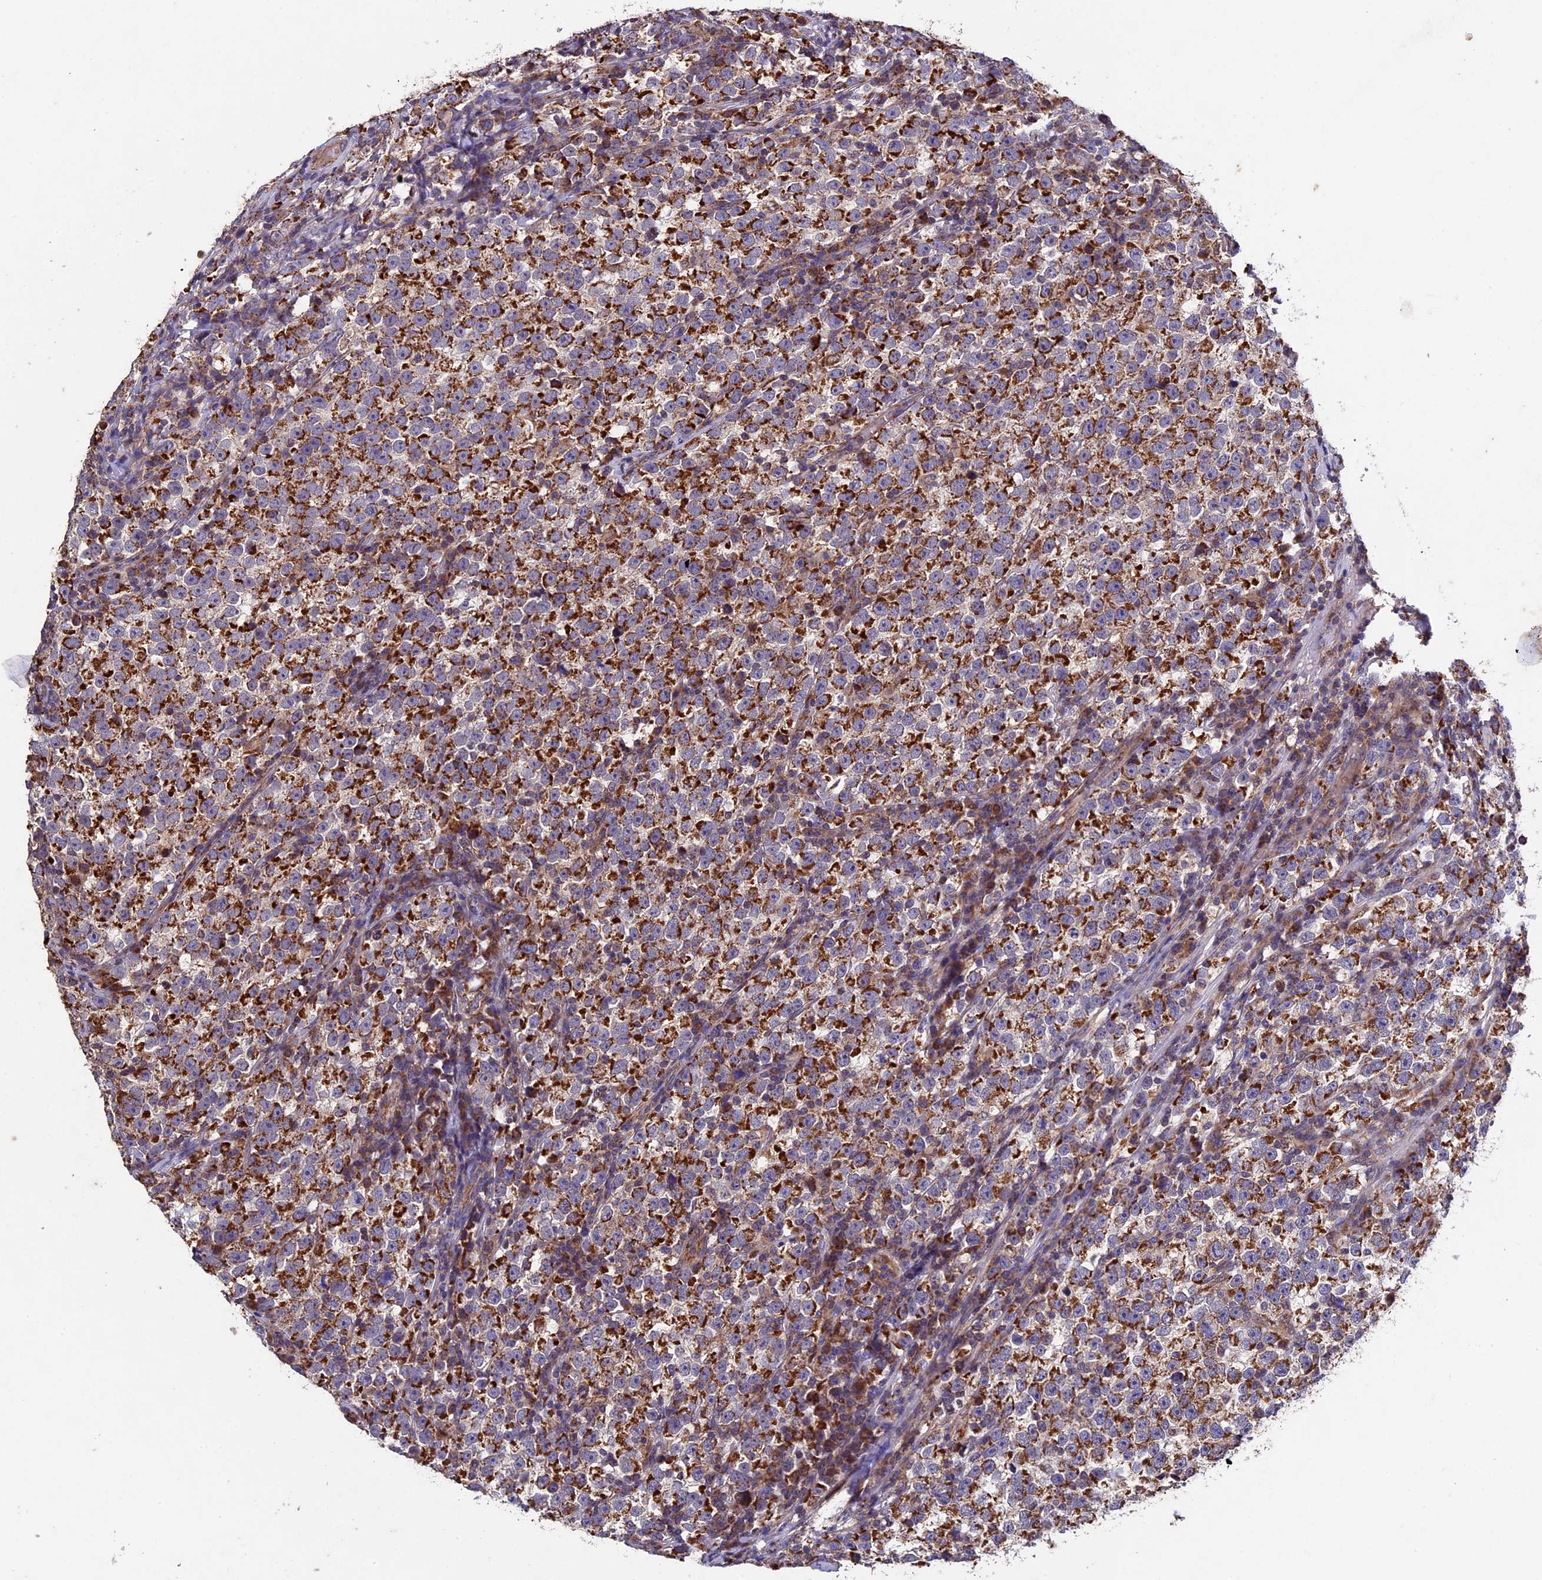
{"staining": {"intensity": "moderate", "quantity": "25%-75%", "location": "cytoplasmic/membranous"}, "tissue": "testis cancer", "cell_type": "Tumor cells", "image_type": "cancer", "snomed": [{"axis": "morphology", "description": "Normal tissue, NOS"}, {"axis": "morphology", "description": "Seminoma, NOS"}, {"axis": "topography", "description": "Testis"}], "caption": "Seminoma (testis) was stained to show a protein in brown. There is medium levels of moderate cytoplasmic/membranous staining in approximately 25%-75% of tumor cells. (DAB (3,3'-diaminobenzidine) IHC, brown staining for protein, blue staining for nuclei).", "gene": "RNF17", "patient": {"sex": "male", "age": 43}}